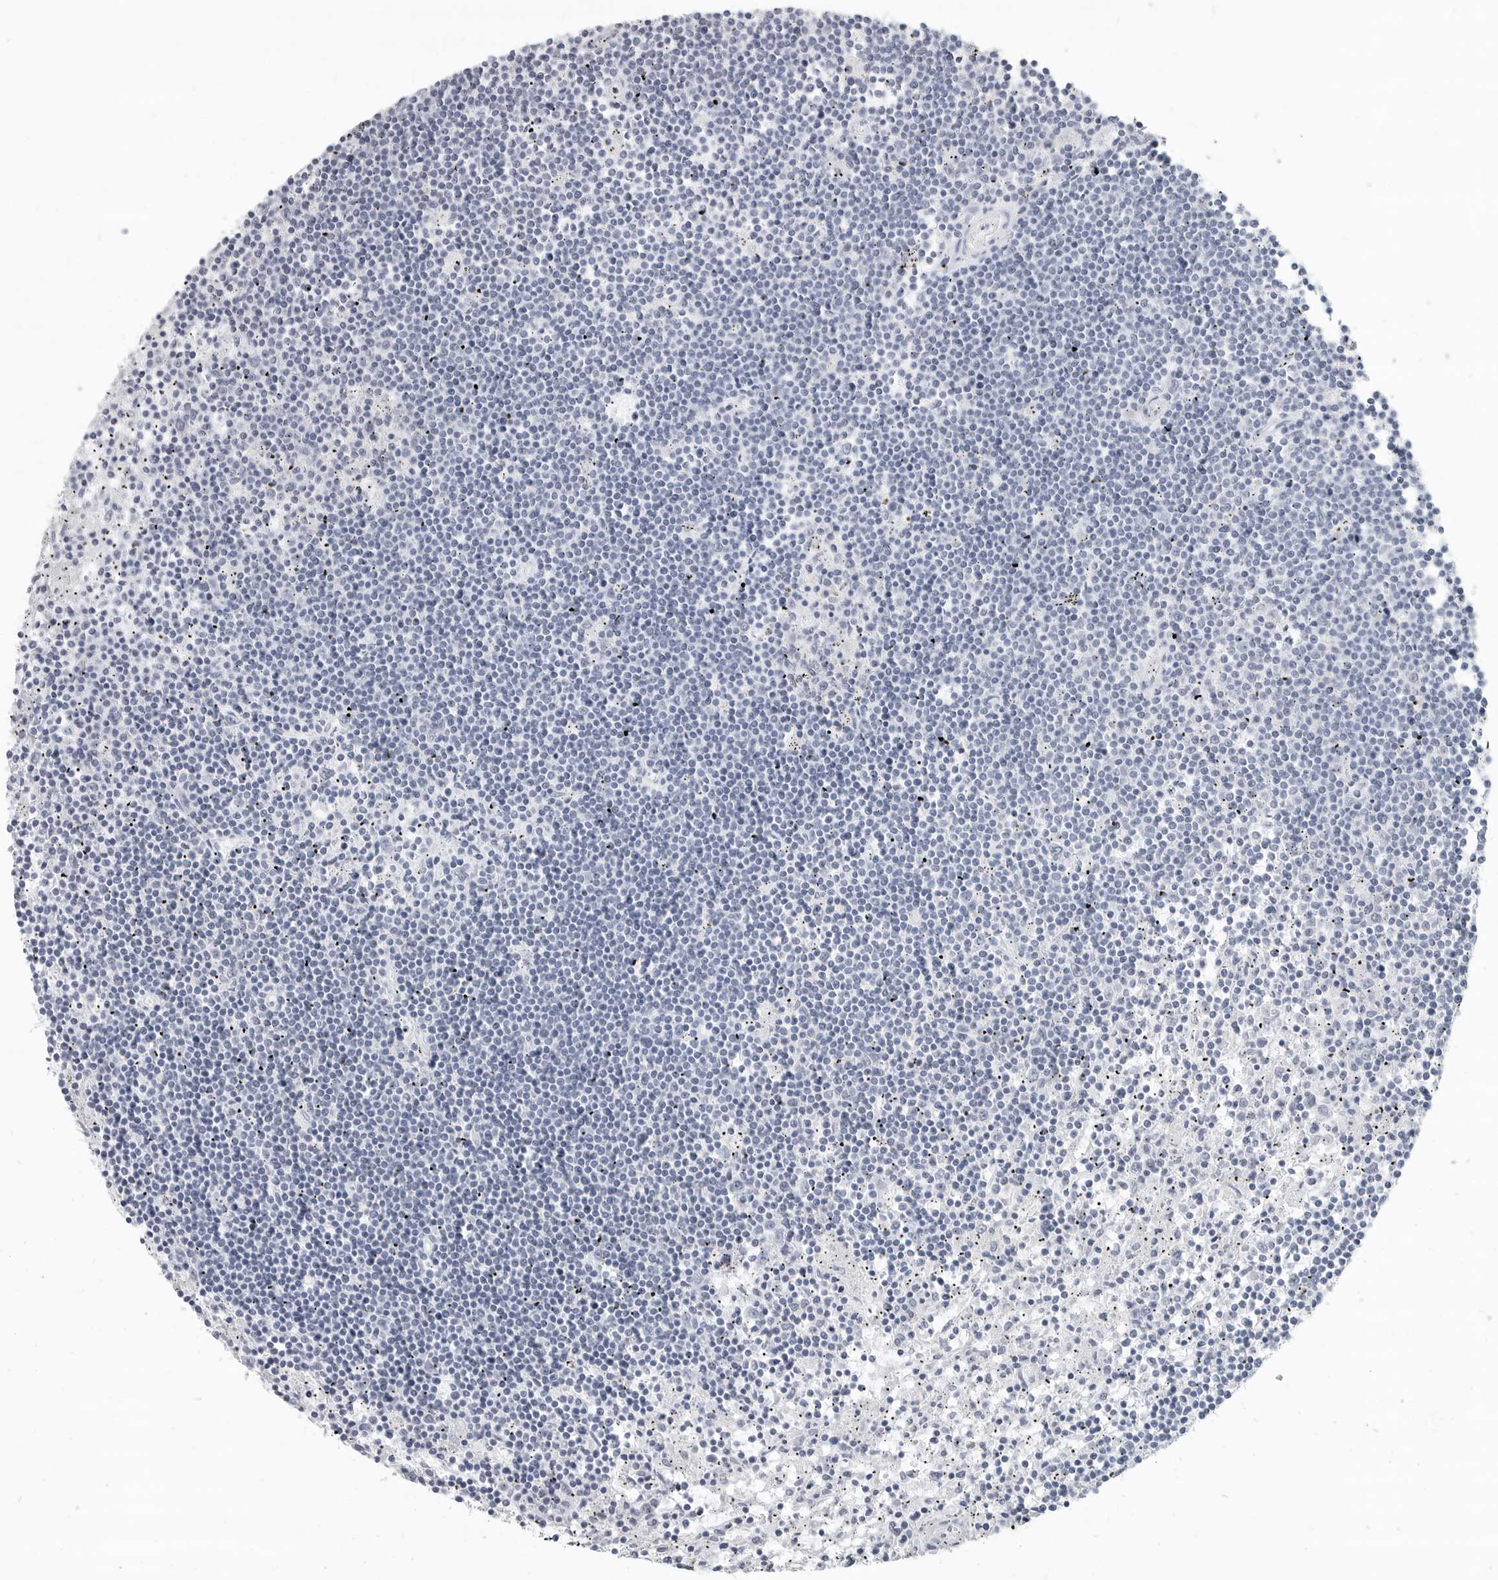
{"staining": {"intensity": "negative", "quantity": "none", "location": "none"}, "tissue": "lymphoma", "cell_type": "Tumor cells", "image_type": "cancer", "snomed": [{"axis": "morphology", "description": "Malignant lymphoma, non-Hodgkin's type, Low grade"}, {"axis": "topography", "description": "Spleen"}], "caption": "A high-resolution histopathology image shows immunohistochemistry (IHC) staining of lymphoma, which displays no significant expression in tumor cells. The staining was performed using DAB (3,3'-diaminobenzidine) to visualize the protein expression in brown, while the nuclei were stained in blue with hematoxylin (Magnification: 20x).", "gene": "LY6D", "patient": {"sex": "male", "age": 76}}